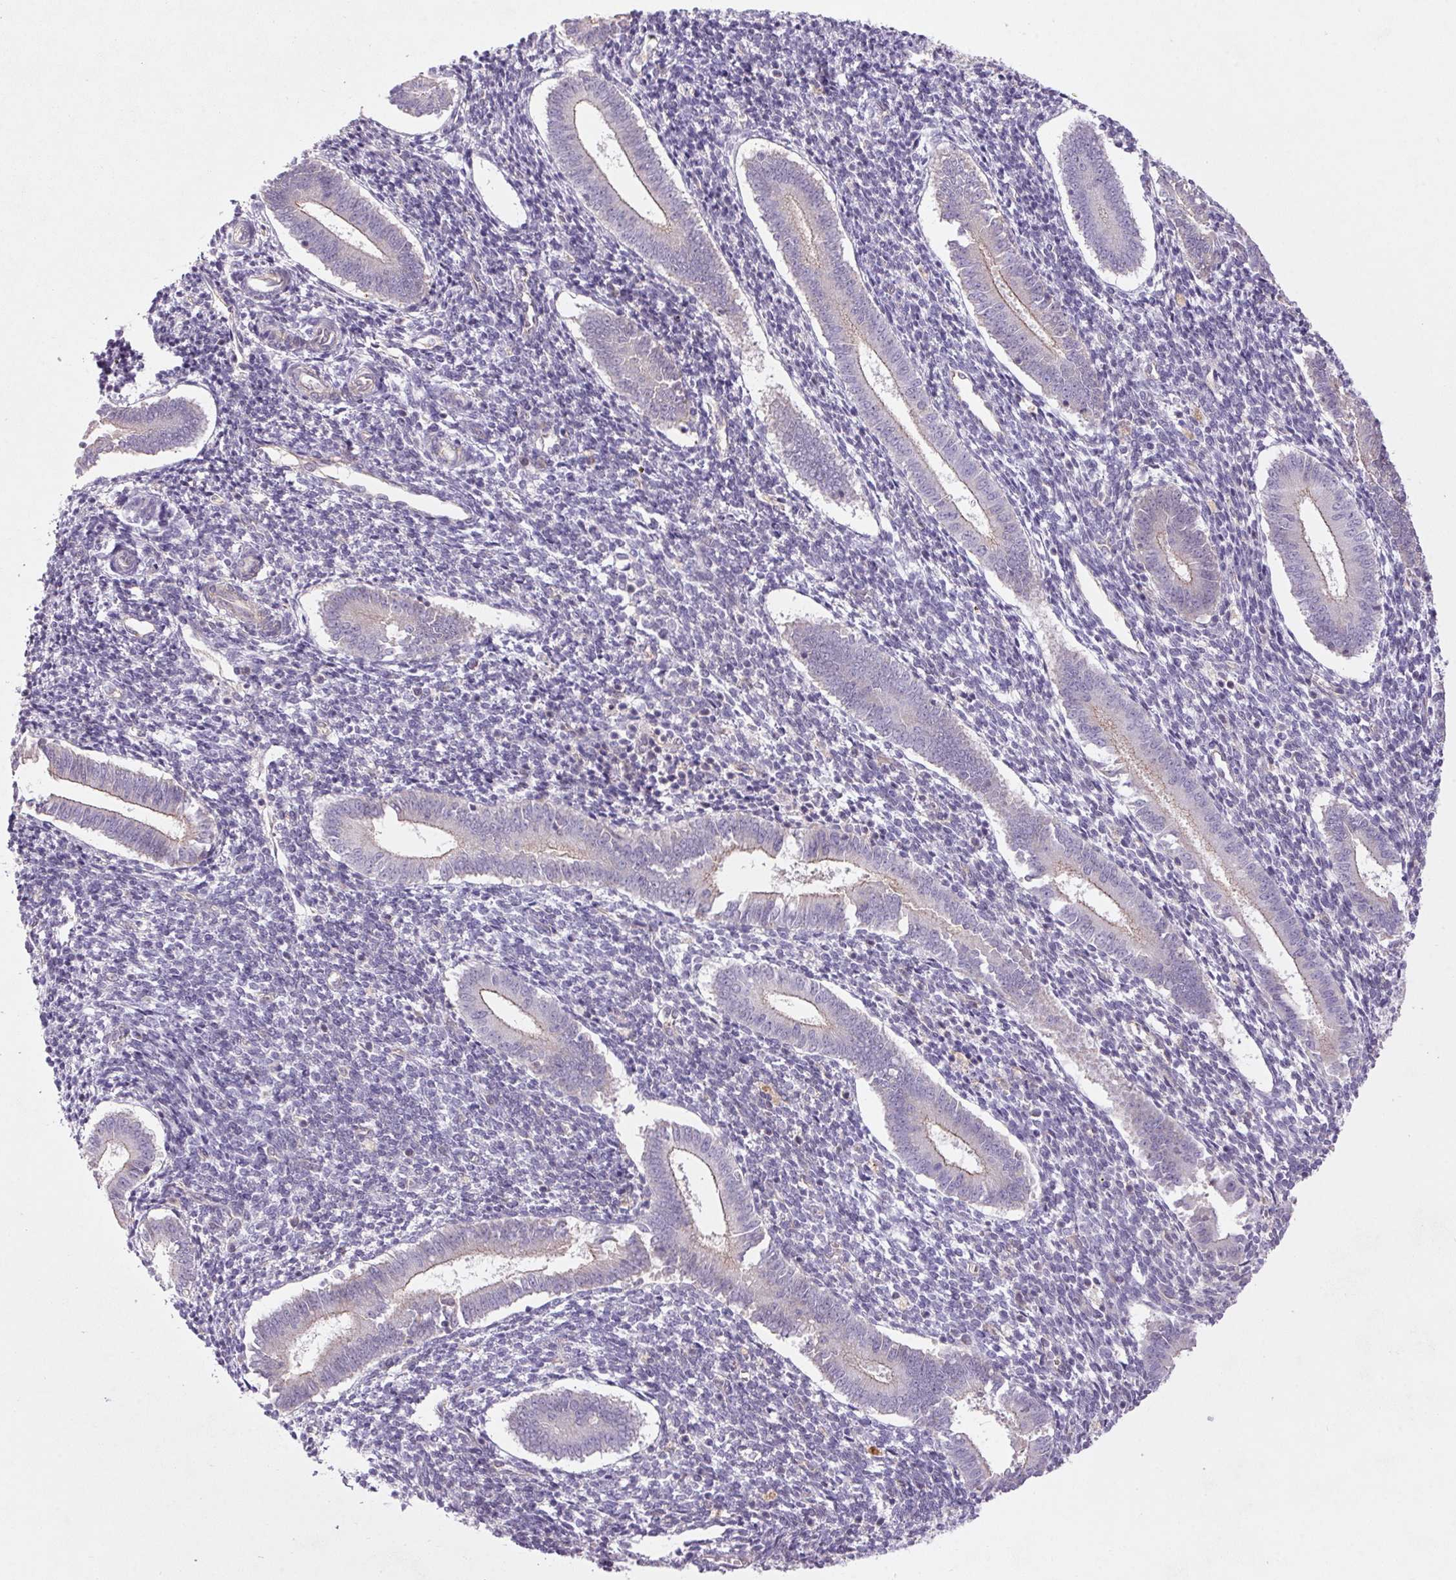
{"staining": {"intensity": "negative", "quantity": "none", "location": "none"}, "tissue": "endometrium", "cell_type": "Cells in endometrial stroma", "image_type": "normal", "snomed": [{"axis": "morphology", "description": "Normal tissue, NOS"}, {"axis": "topography", "description": "Endometrium"}], "caption": "High power microscopy histopathology image of an immunohistochemistry (IHC) histopathology image of unremarkable endometrium, revealing no significant positivity in cells in endometrial stroma. Brightfield microscopy of IHC stained with DAB (3,3'-diaminobenzidine) (brown) and hematoxylin (blue), captured at high magnification.", "gene": "APOC4", "patient": {"sex": "female", "age": 25}}